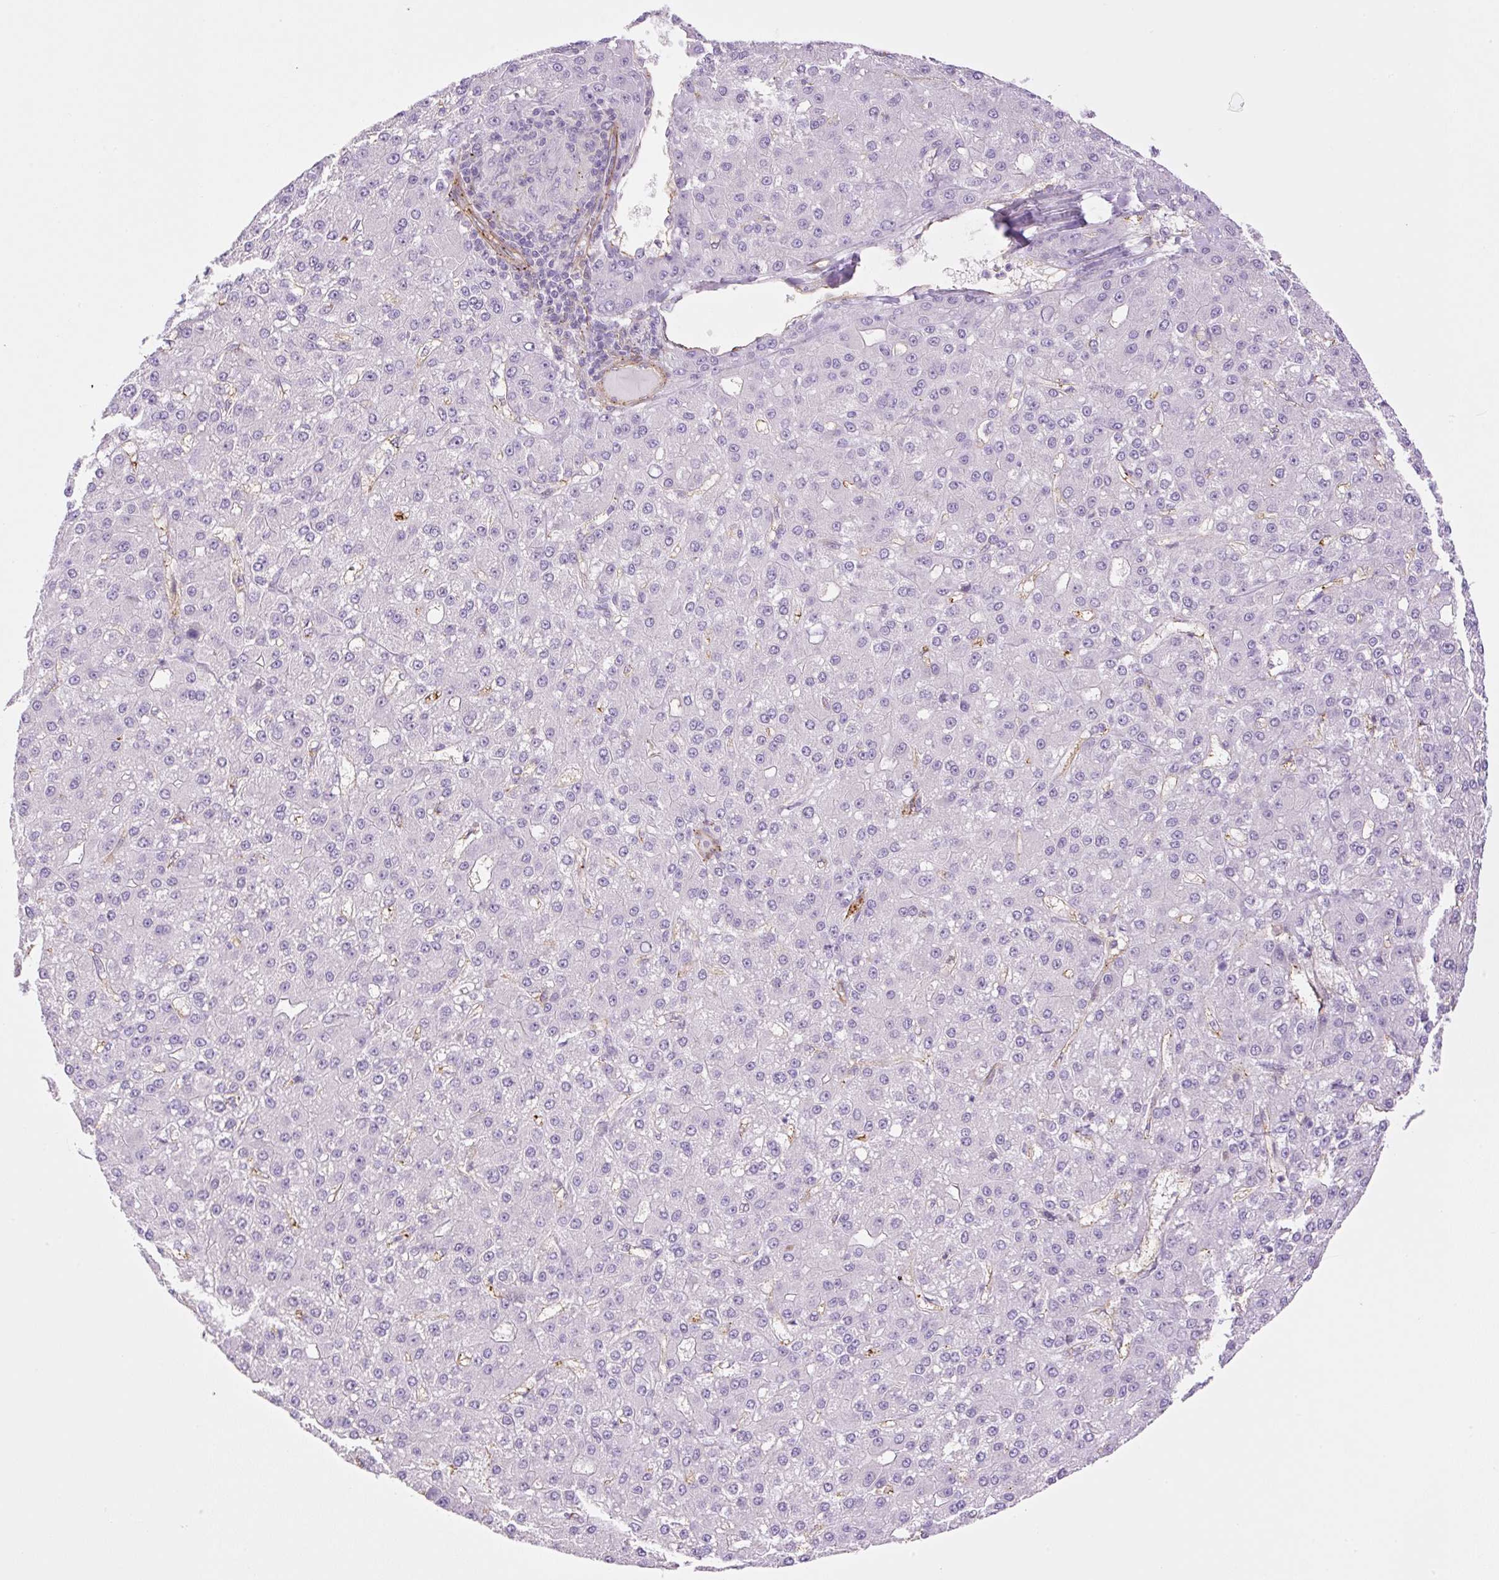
{"staining": {"intensity": "negative", "quantity": "none", "location": "none"}, "tissue": "liver cancer", "cell_type": "Tumor cells", "image_type": "cancer", "snomed": [{"axis": "morphology", "description": "Carcinoma, Hepatocellular, NOS"}, {"axis": "topography", "description": "Liver"}], "caption": "Immunohistochemical staining of liver hepatocellular carcinoma reveals no significant expression in tumor cells.", "gene": "EHD3", "patient": {"sex": "male", "age": 67}}